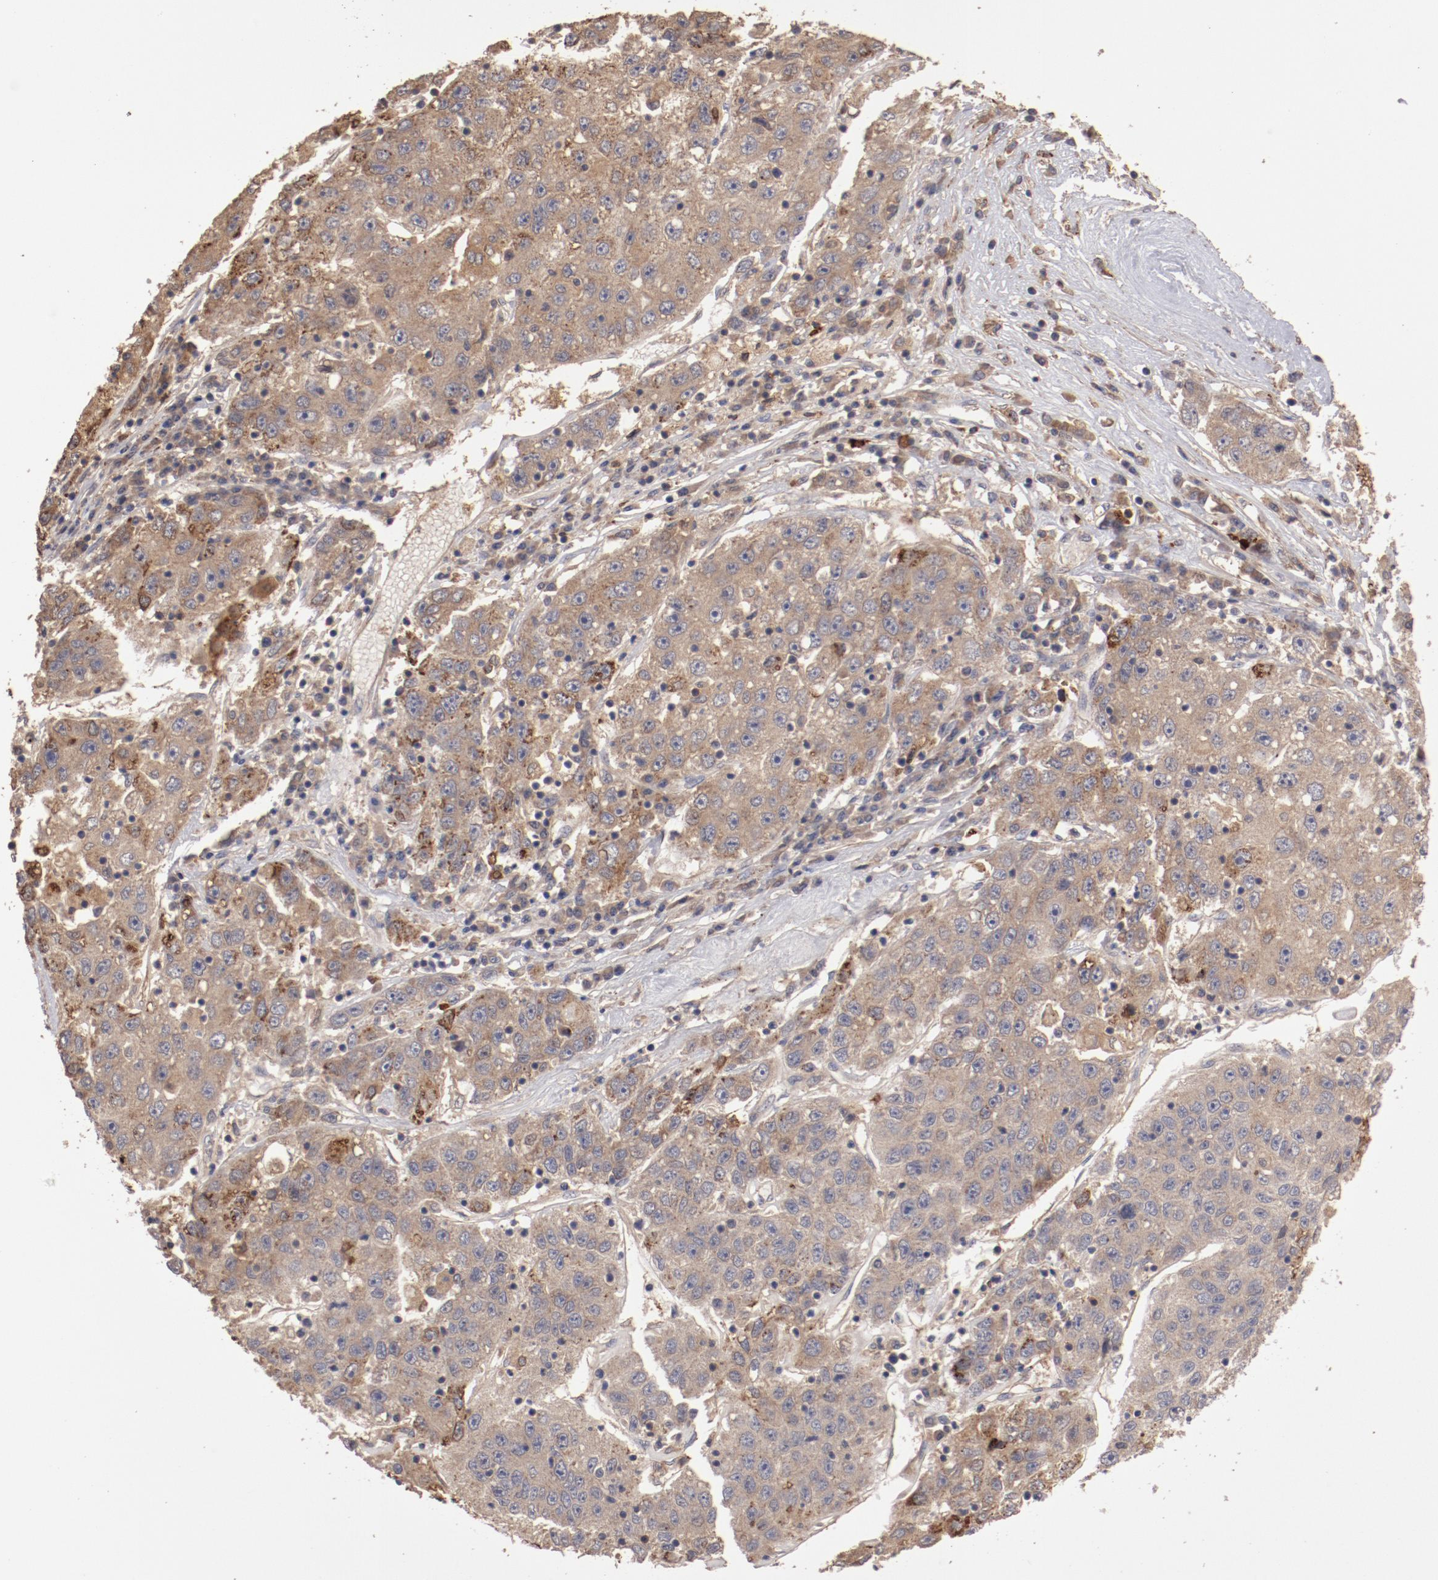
{"staining": {"intensity": "moderate", "quantity": ">75%", "location": "cytoplasmic/membranous"}, "tissue": "liver cancer", "cell_type": "Tumor cells", "image_type": "cancer", "snomed": [{"axis": "morphology", "description": "Carcinoma, Hepatocellular, NOS"}, {"axis": "topography", "description": "Liver"}], "caption": "High-magnification brightfield microscopy of hepatocellular carcinoma (liver) stained with DAB (3,3'-diaminobenzidine) (brown) and counterstained with hematoxylin (blue). tumor cells exhibit moderate cytoplasmic/membranous expression is present in approximately>75% of cells.", "gene": "LRRC75B", "patient": {"sex": "male", "age": 49}}